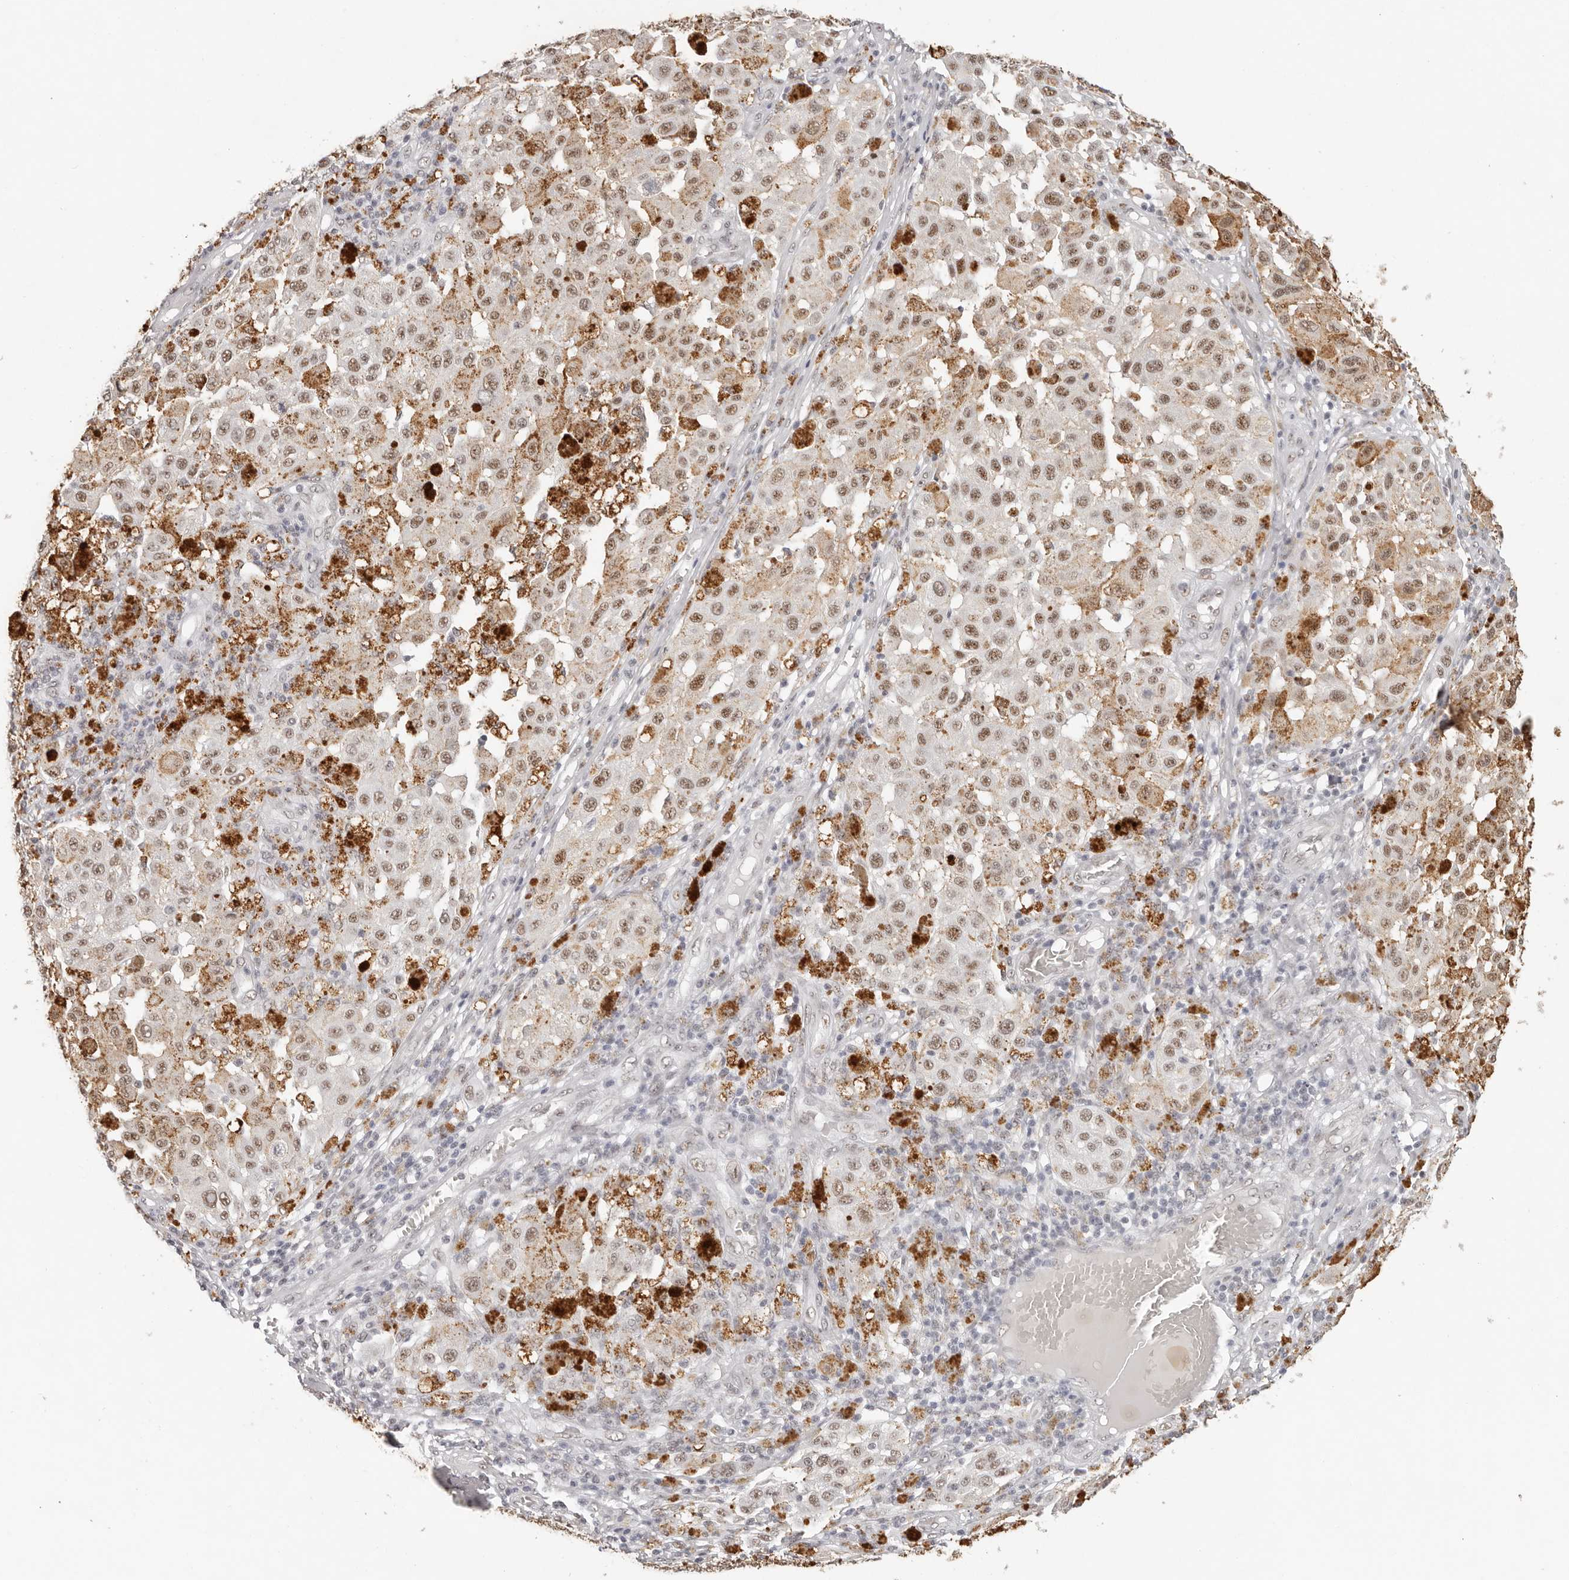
{"staining": {"intensity": "moderate", "quantity": ">75%", "location": "nuclear"}, "tissue": "melanoma", "cell_type": "Tumor cells", "image_type": "cancer", "snomed": [{"axis": "morphology", "description": "Malignant melanoma, NOS"}, {"axis": "topography", "description": "Skin"}], "caption": "This micrograph demonstrates melanoma stained with immunohistochemistry to label a protein in brown. The nuclear of tumor cells show moderate positivity for the protein. Nuclei are counter-stained blue.", "gene": "LARP7", "patient": {"sex": "female", "age": 64}}